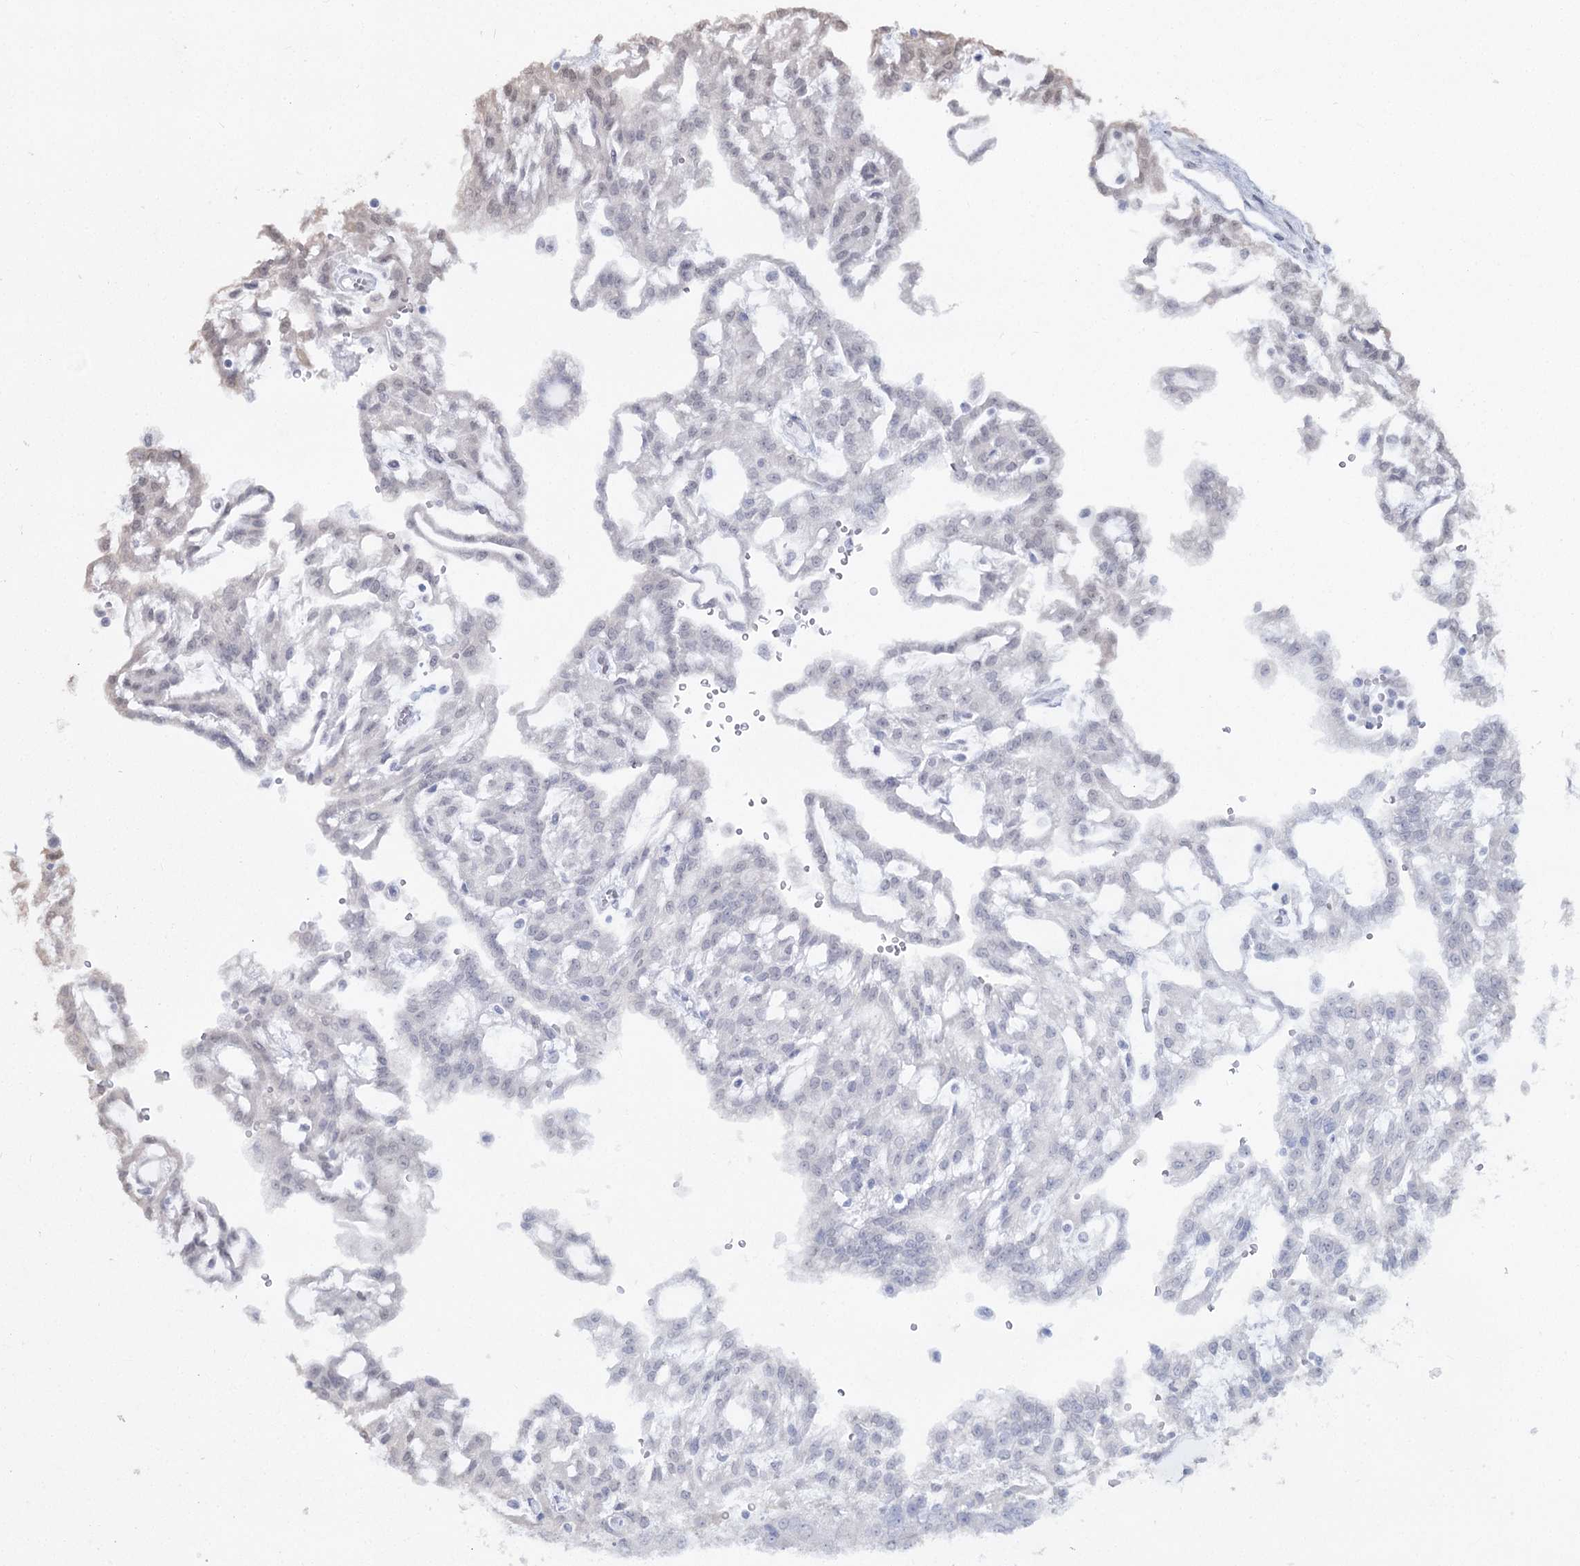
{"staining": {"intensity": "moderate", "quantity": "25%-75%", "location": "cytoplasmic/membranous,nuclear"}, "tissue": "renal cancer", "cell_type": "Tumor cells", "image_type": "cancer", "snomed": [{"axis": "morphology", "description": "Adenocarcinoma, NOS"}, {"axis": "topography", "description": "Kidney"}], "caption": "Immunohistochemical staining of human adenocarcinoma (renal) shows medium levels of moderate cytoplasmic/membranous and nuclear protein positivity in approximately 25%-75% of tumor cells. The staining was performed using DAB, with brown indicating positive protein expression. Nuclei are stained blue with hematoxylin.", "gene": "PRC1", "patient": {"sex": "male", "age": 63}}